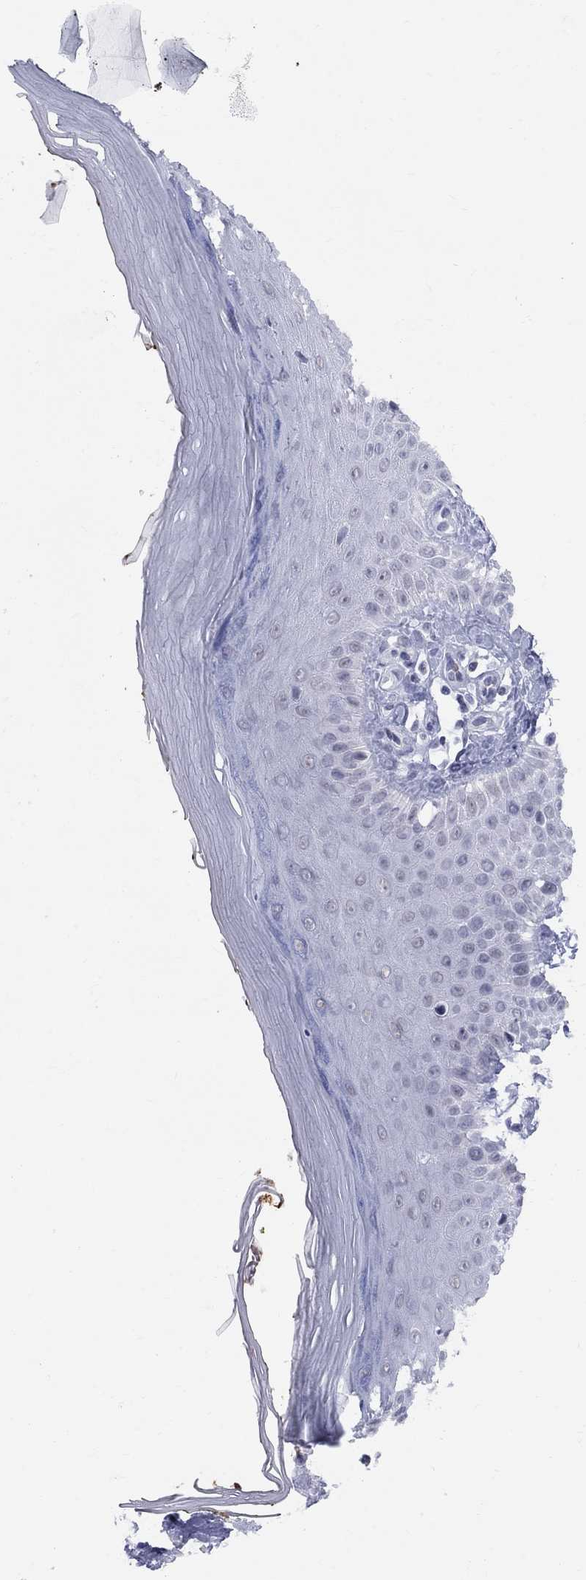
{"staining": {"intensity": "negative", "quantity": "none", "location": "none"}, "tissue": "skin", "cell_type": "Fibroblasts", "image_type": "normal", "snomed": [{"axis": "morphology", "description": "Normal tissue, NOS"}, {"axis": "morphology", "description": "Inflammation, NOS"}, {"axis": "morphology", "description": "Fibrosis, NOS"}, {"axis": "topography", "description": "Skin"}], "caption": "Immunohistochemistry (IHC) image of unremarkable skin stained for a protein (brown), which shows no expression in fibroblasts.", "gene": "DMTN", "patient": {"sex": "male", "age": 71}}